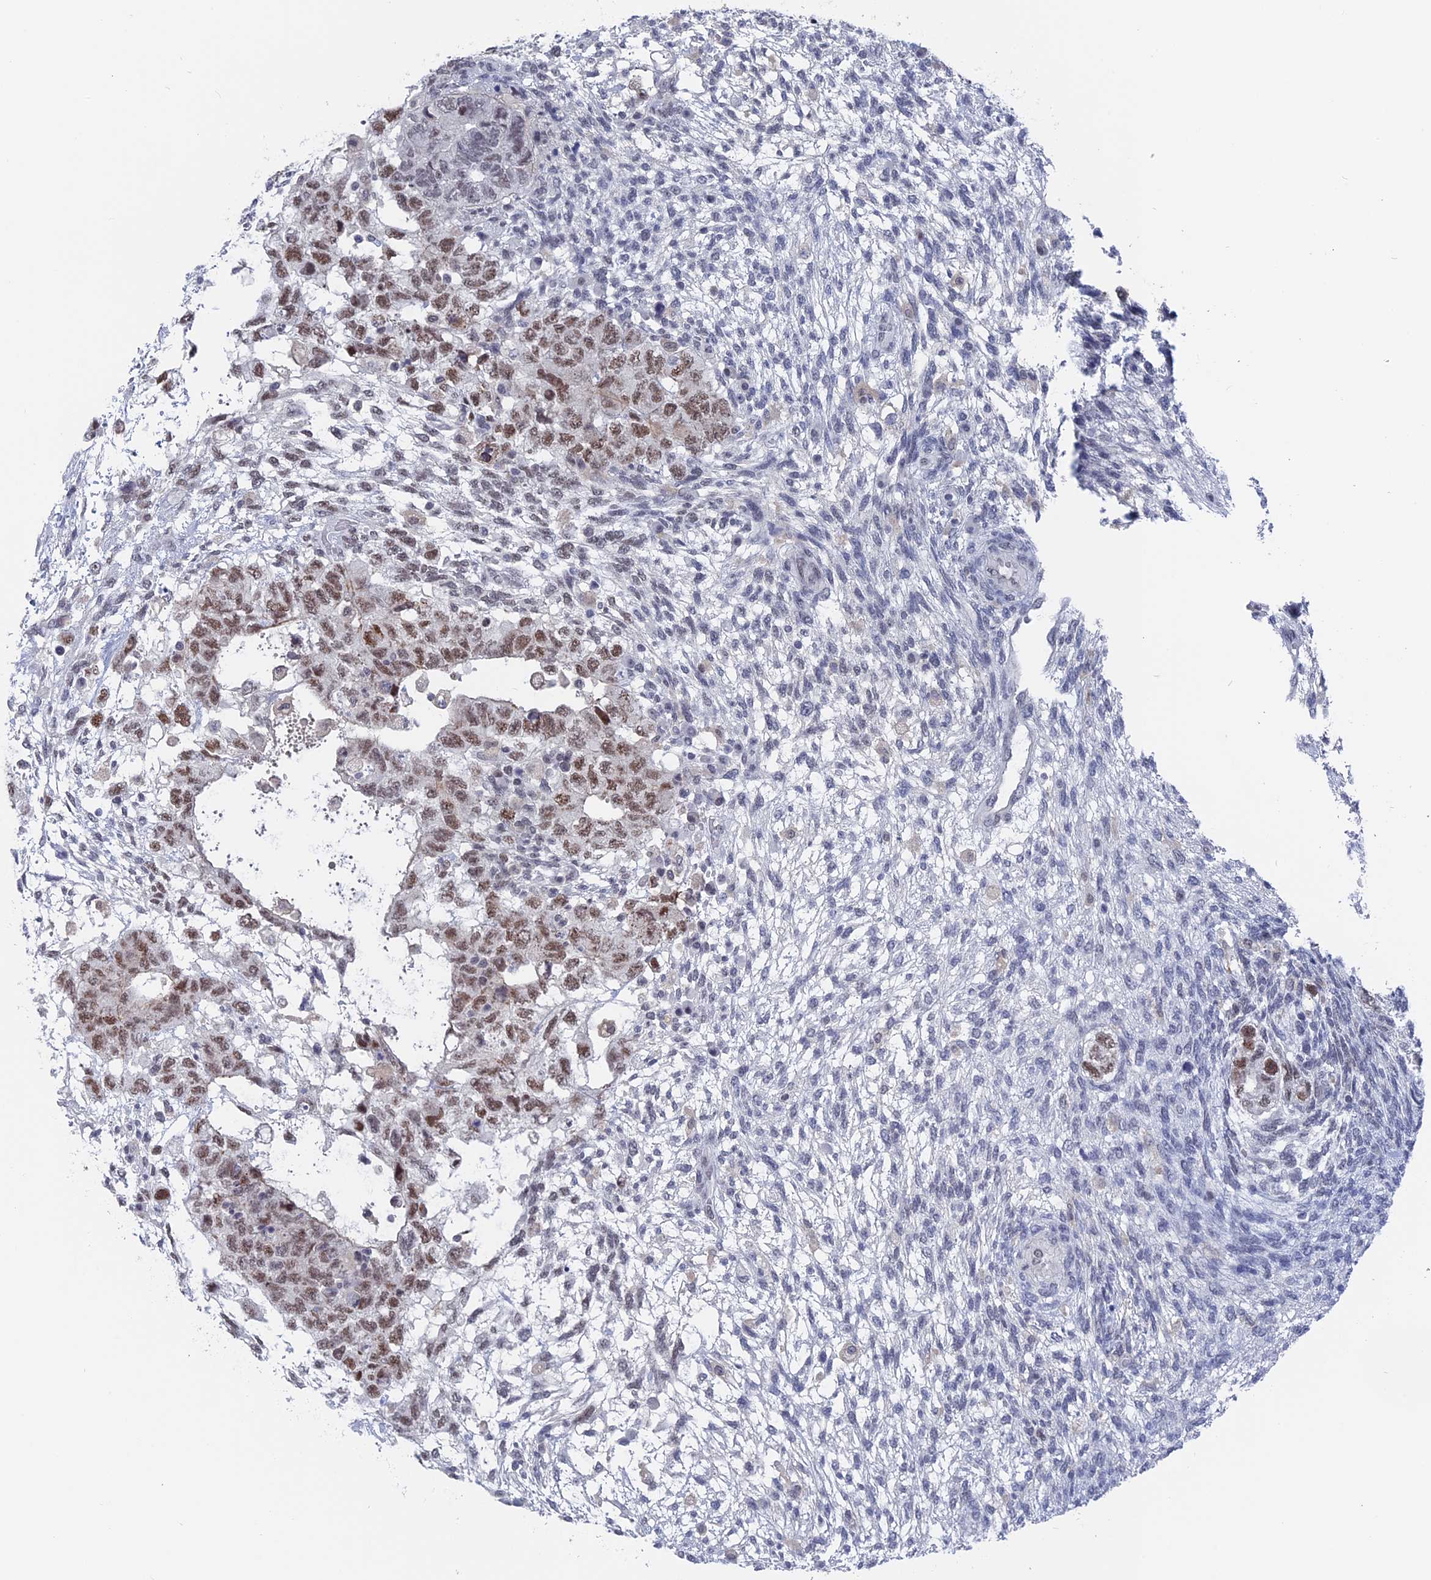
{"staining": {"intensity": "moderate", "quantity": ">75%", "location": "nuclear"}, "tissue": "testis cancer", "cell_type": "Tumor cells", "image_type": "cancer", "snomed": [{"axis": "morphology", "description": "Normal tissue, NOS"}, {"axis": "morphology", "description": "Carcinoma, Embryonal, NOS"}, {"axis": "topography", "description": "Testis"}], "caption": "A brown stain highlights moderate nuclear staining of a protein in human testis embryonal carcinoma tumor cells.", "gene": "BRD2", "patient": {"sex": "male", "age": 36}}